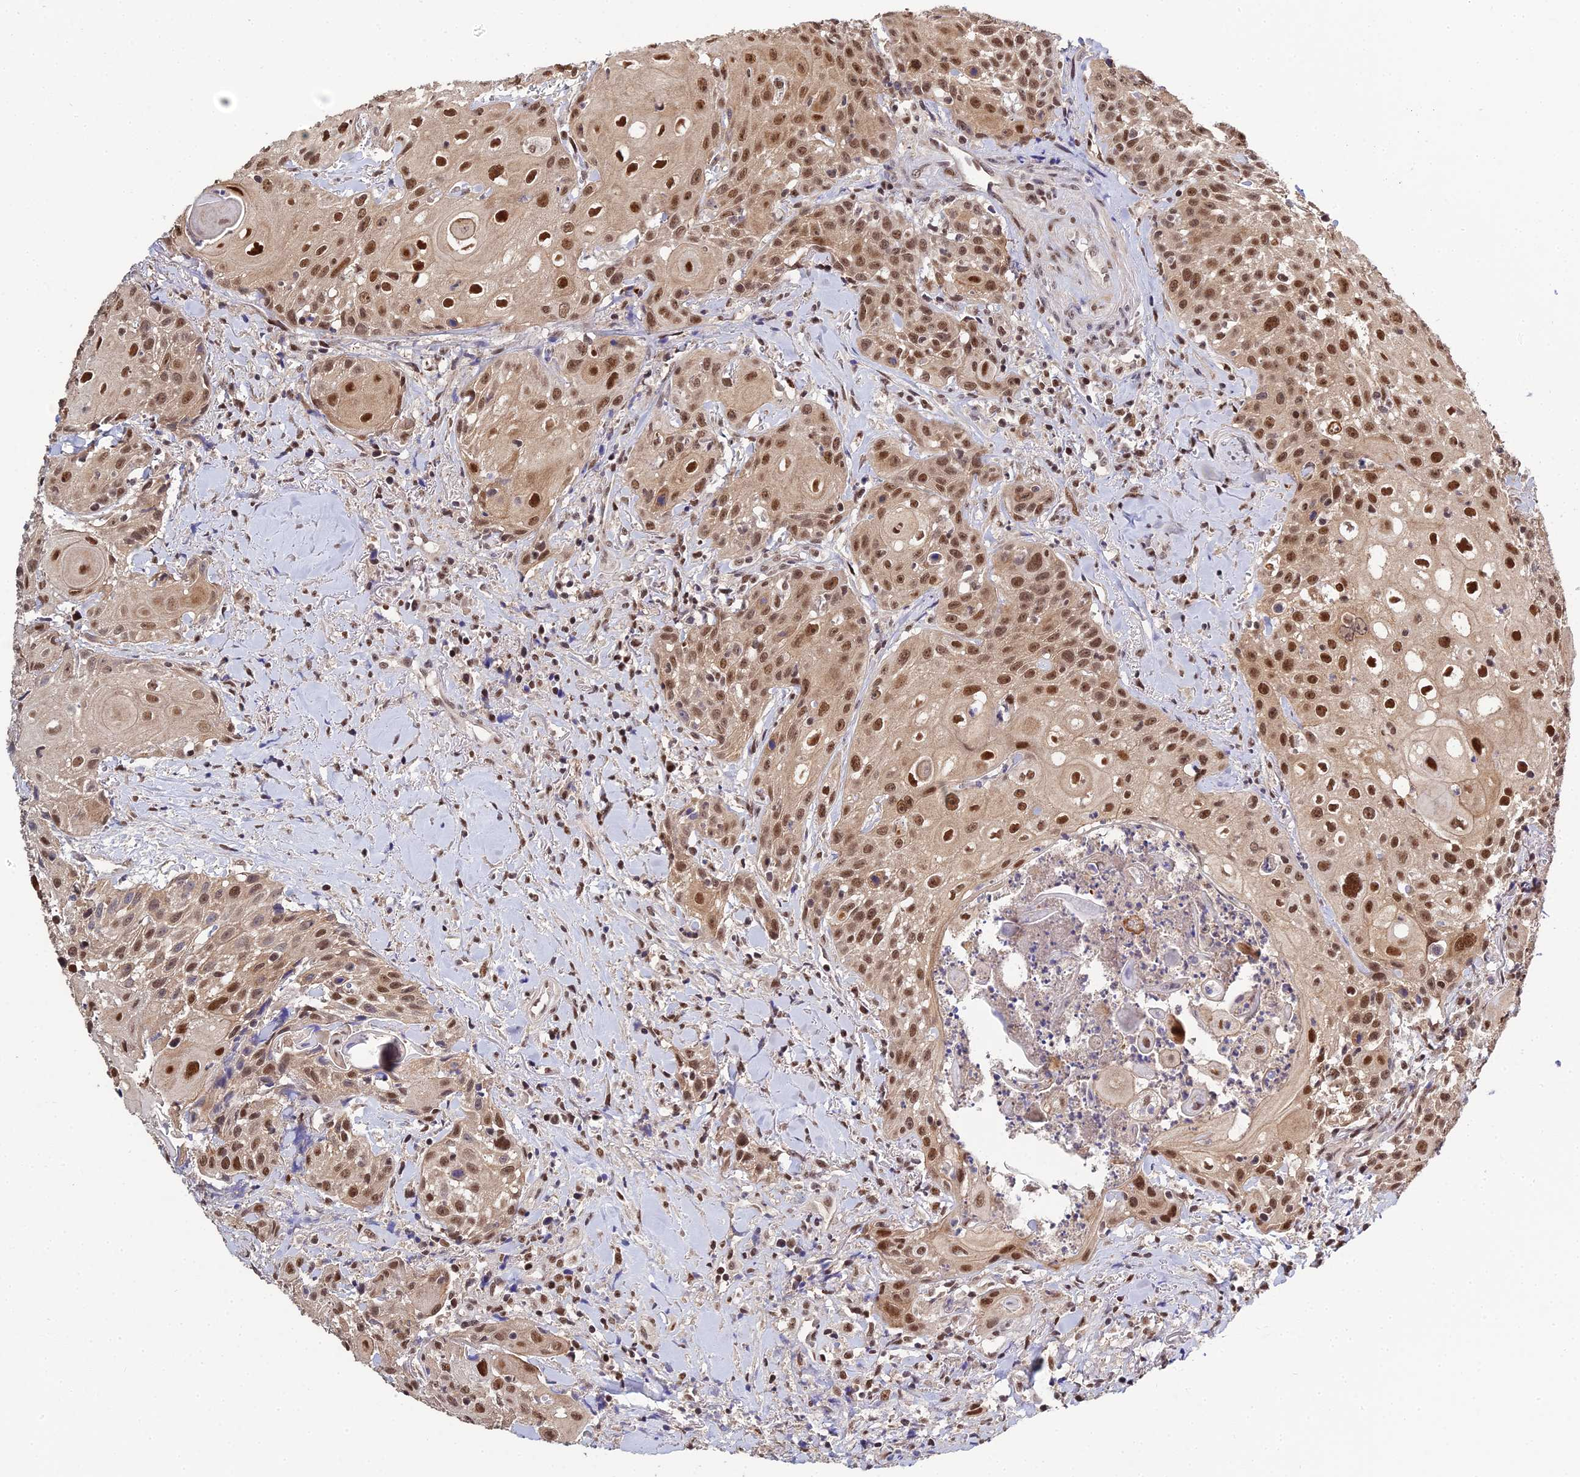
{"staining": {"intensity": "moderate", "quantity": ">75%", "location": "nuclear"}, "tissue": "head and neck cancer", "cell_type": "Tumor cells", "image_type": "cancer", "snomed": [{"axis": "morphology", "description": "Squamous cell carcinoma, NOS"}, {"axis": "topography", "description": "Oral tissue"}, {"axis": "topography", "description": "Head-Neck"}], "caption": "Protein analysis of head and neck squamous cell carcinoma tissue exhibits moderate nuclear staining in about >75% of tumor cells. (brown staining indicates protein expression, while blue staining denotes nuclei).", "gene": "ERCC5", "patient": {"sex": "female", "age": 82}}